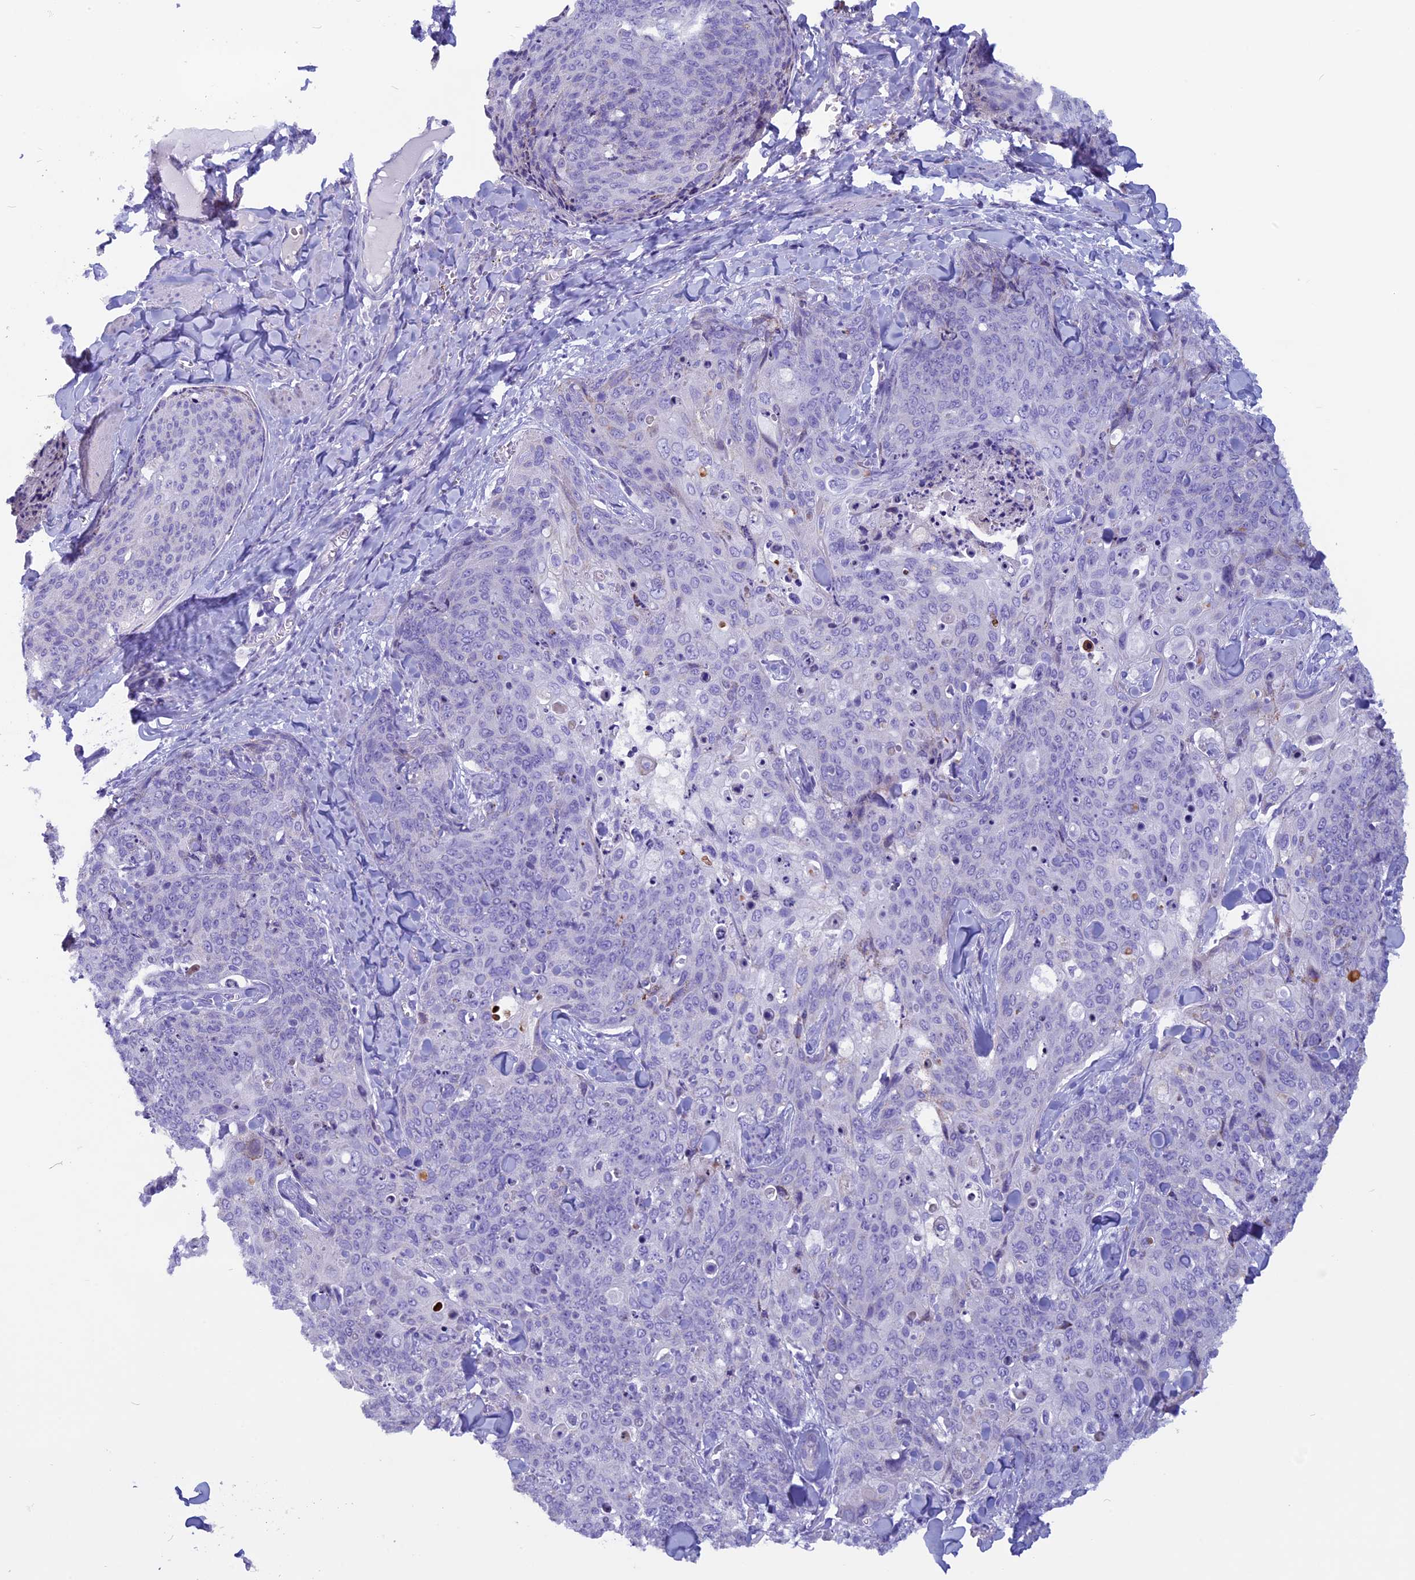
{"staining": {"intensity": "negative", "quantity": "none", "location": "none"}, "tissue": "skin cancer", "cell_type": "Tumor cells", "image_type": "cancer", "snomed": [{"axis": "morphology", "description": "Squamous cell carcinoma, NOS"}, {"axis": "topography", "description": "Skin"}, {"axis": "topography", "description": "Vulva"}], "caption": "Tumor cells are negative for protein expression in human skin squamous cell carcinoma.", "gene": "ZNF563", "patient": {"sex": "female", "age": 85}}